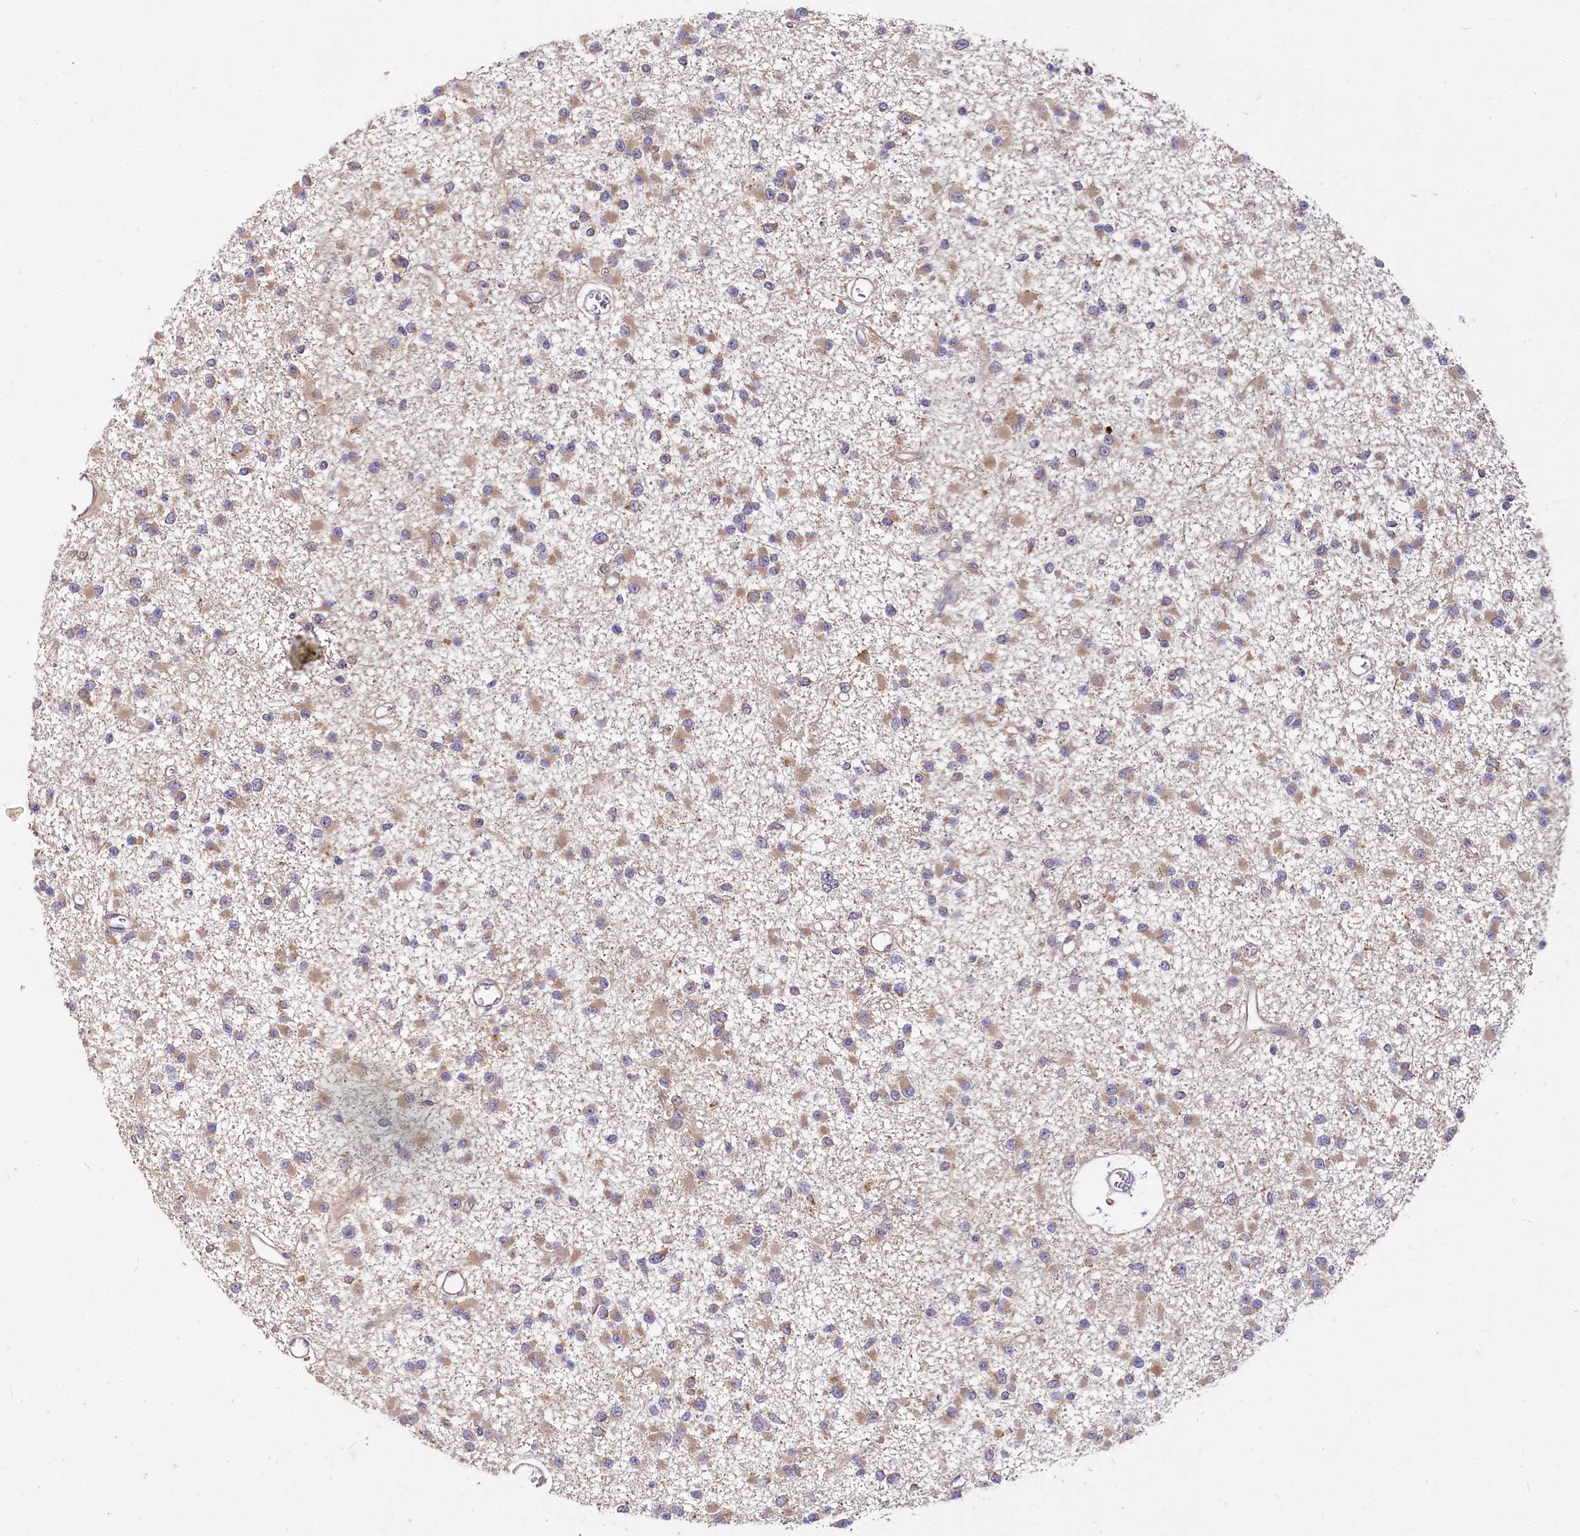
{"staining": {"intensity": "moderate", "quantity": ">75%", "location": "cytoplasmic/membranous"}, "tissue": "glioma", "cell_type": "Tumor cells", "image_type": "cancer", "snomed": [{"axis": "morphology", "description": "Glioma, malignant, Low grade"}, {"axis": "topography", "description": "Brain"}], "caption": "The histopathology image demonstrates a brown stain indicating the presence of a protein in the cytoplasmic/membranous of tumor cells in low-grade glioma (malignant).", "gene": "EIF2B2", "patient": {"sex": "female", "age": 22}}